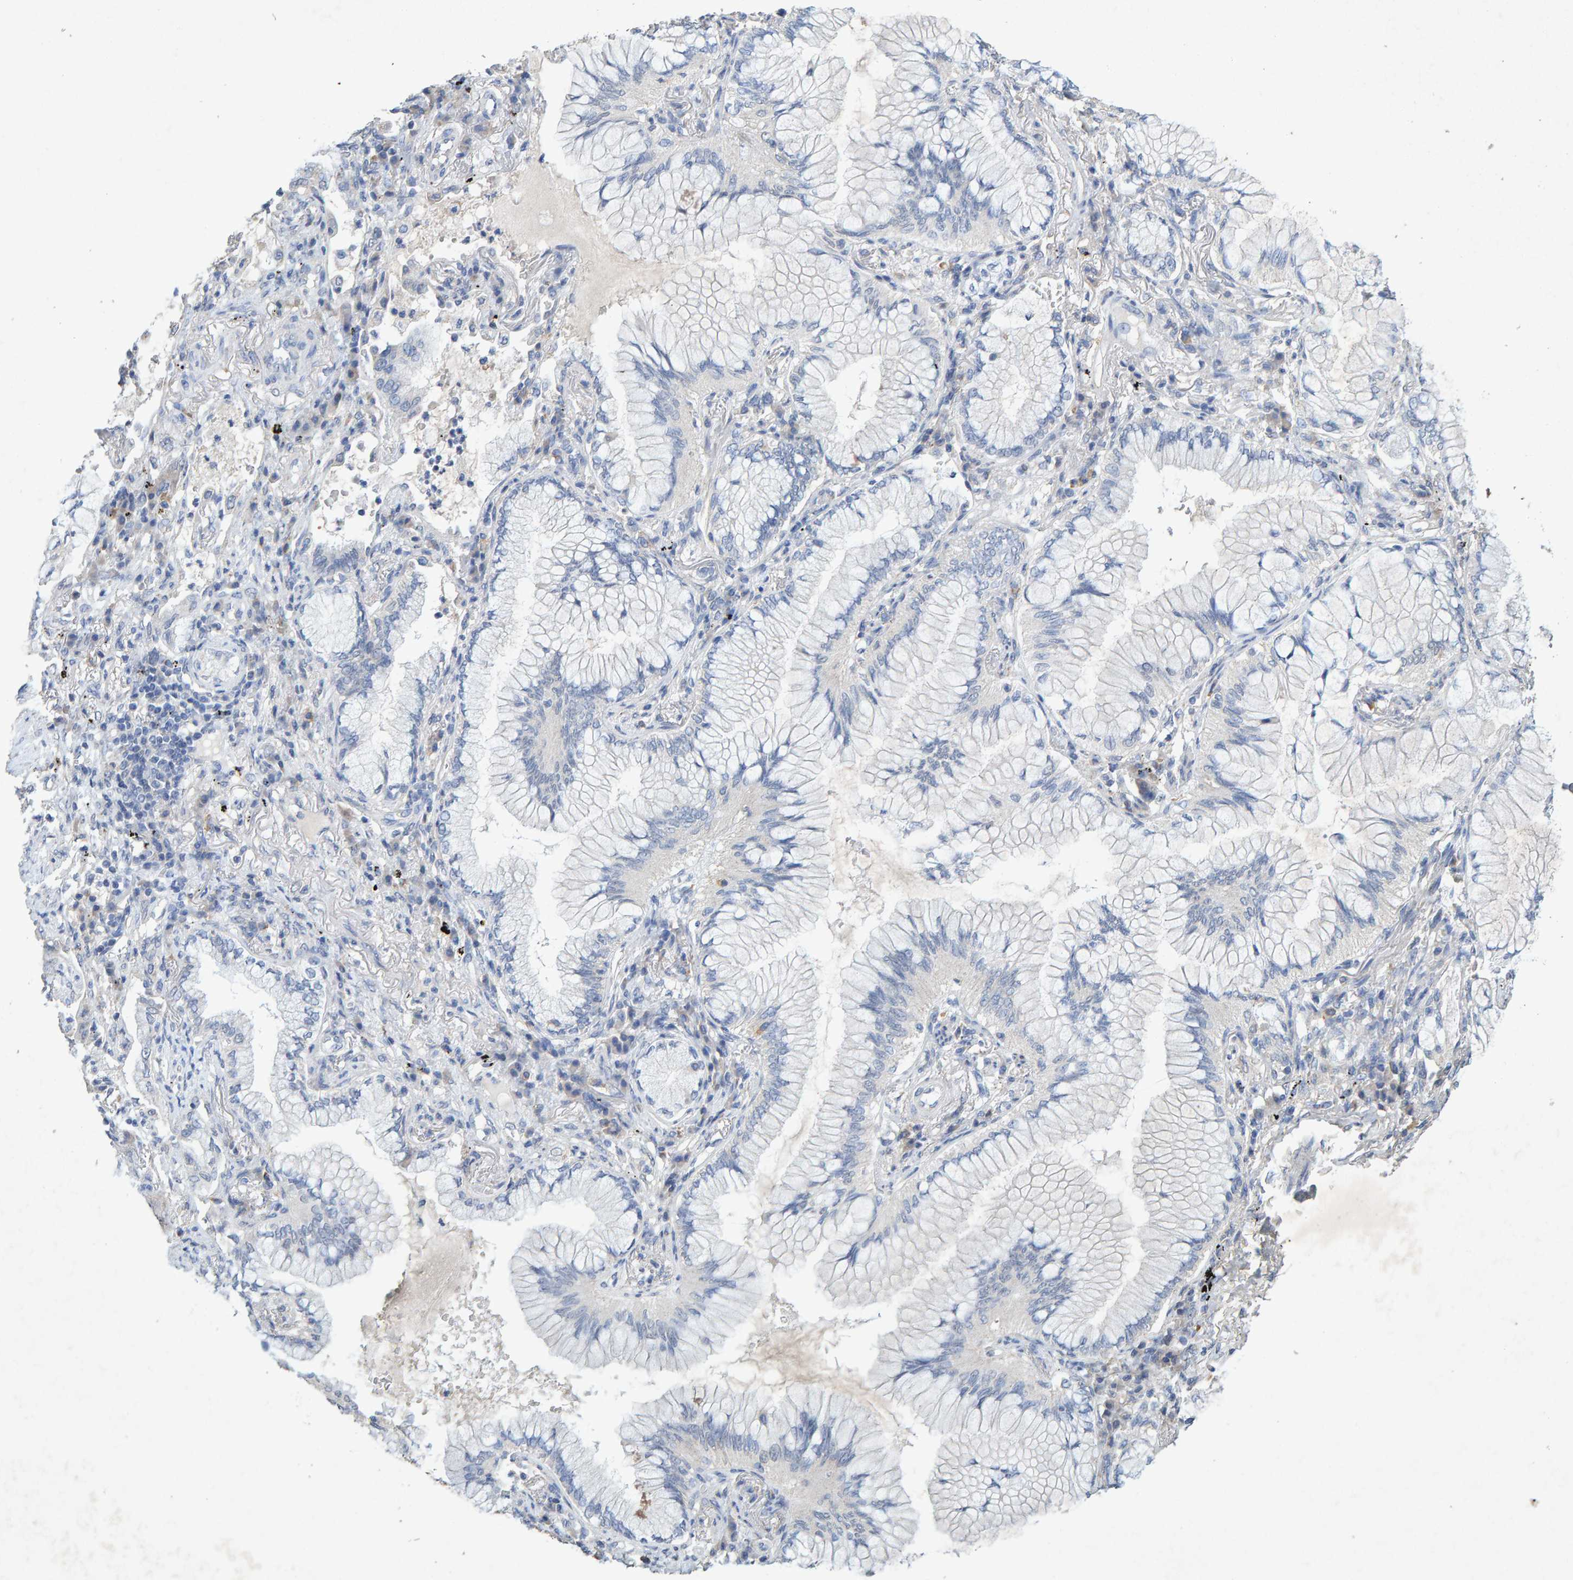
{"staining": {"intensity": "negative", "quantity": "none", "location": "none"}, "tissue": "lung cancer", "cell_type": "Tumor cells", "image_type": "cancer", "snomed": [{"axis": "morphology", "description": "Adenocarcinoma, NOS"}, {"axis": "topography", "description": "Lung"}], "caption": "Tumor cells are negative for protein expression in human lung cancer.", "gene": "CTH", "patient": {"sex": "female", "age": 70}}